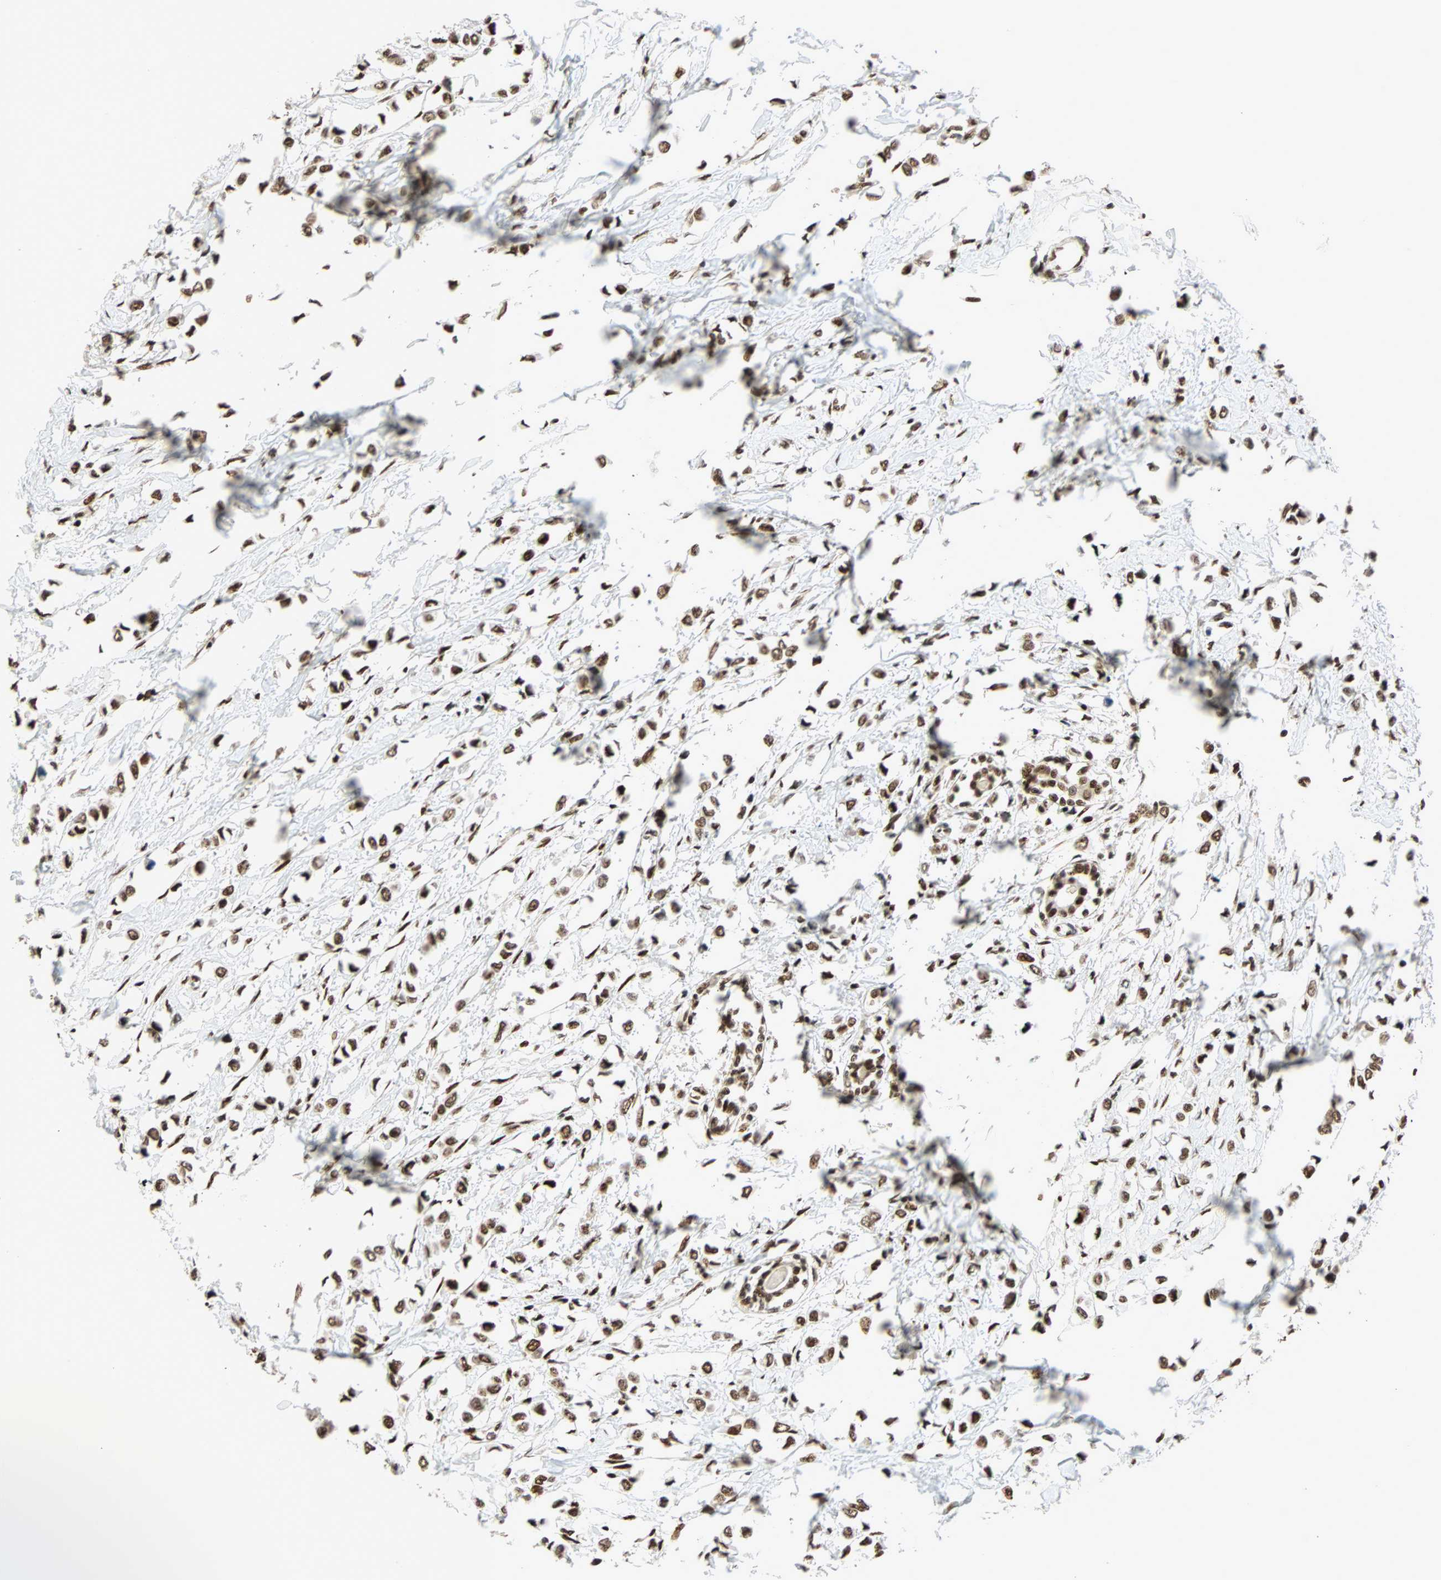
{"staining": {"intensity": "moderate", "quantity": ">75%", "location": "nuclear"}, "tissue": "breast cancer", "cell_type": "Tumor cells", "image_type": "cancer", "snomed": [{"axis": "morphology", "description": "Lobular carcinoma"}, {"axis": "topography", "description": "Breast"}], "caption": "Breast cancer (lobular carcinoma) stained with a protein marker reveals moderate staining in tumor cells.", "gene": "CDK12", "patient": {"sex": "female", "age": 51}}